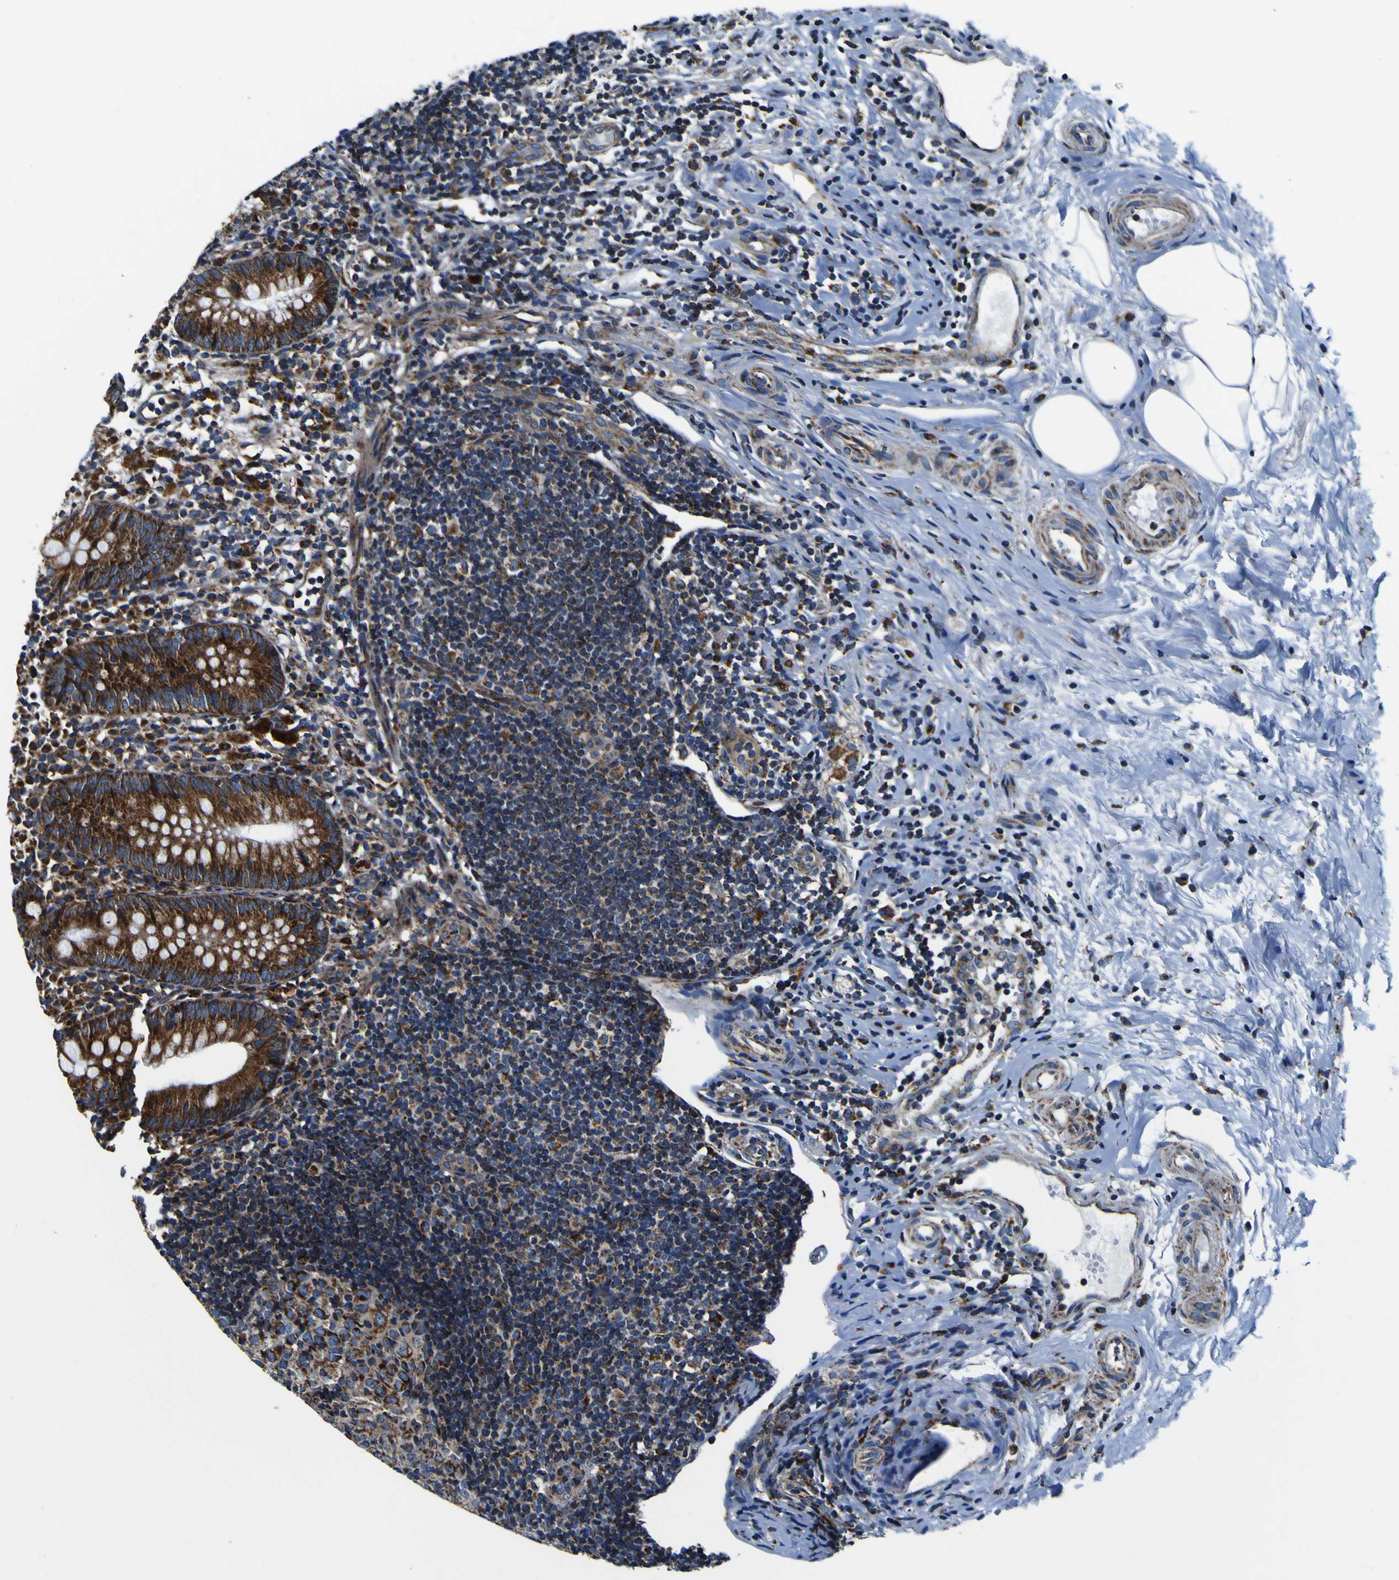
{"staining": {"intensity": "strong", "quantity": ">75%", "location": "cytoplasmic/membranous"}, "tissue": "appendix", "cell_type": "Glandular cells", "image_type": "normal", "snomed": [{"axis": "morphology", "description": "Normal tissue, NOS"}, {"axis": "topography", "description": "Appendix"}], "caption": "The image shows staining of benign appendix, revealing strong cytoplasmic/membranous protein staining (brown color) within glandular cells.", "gene": "PTRH2", "patient": {"sex": "female", "age": 20}}